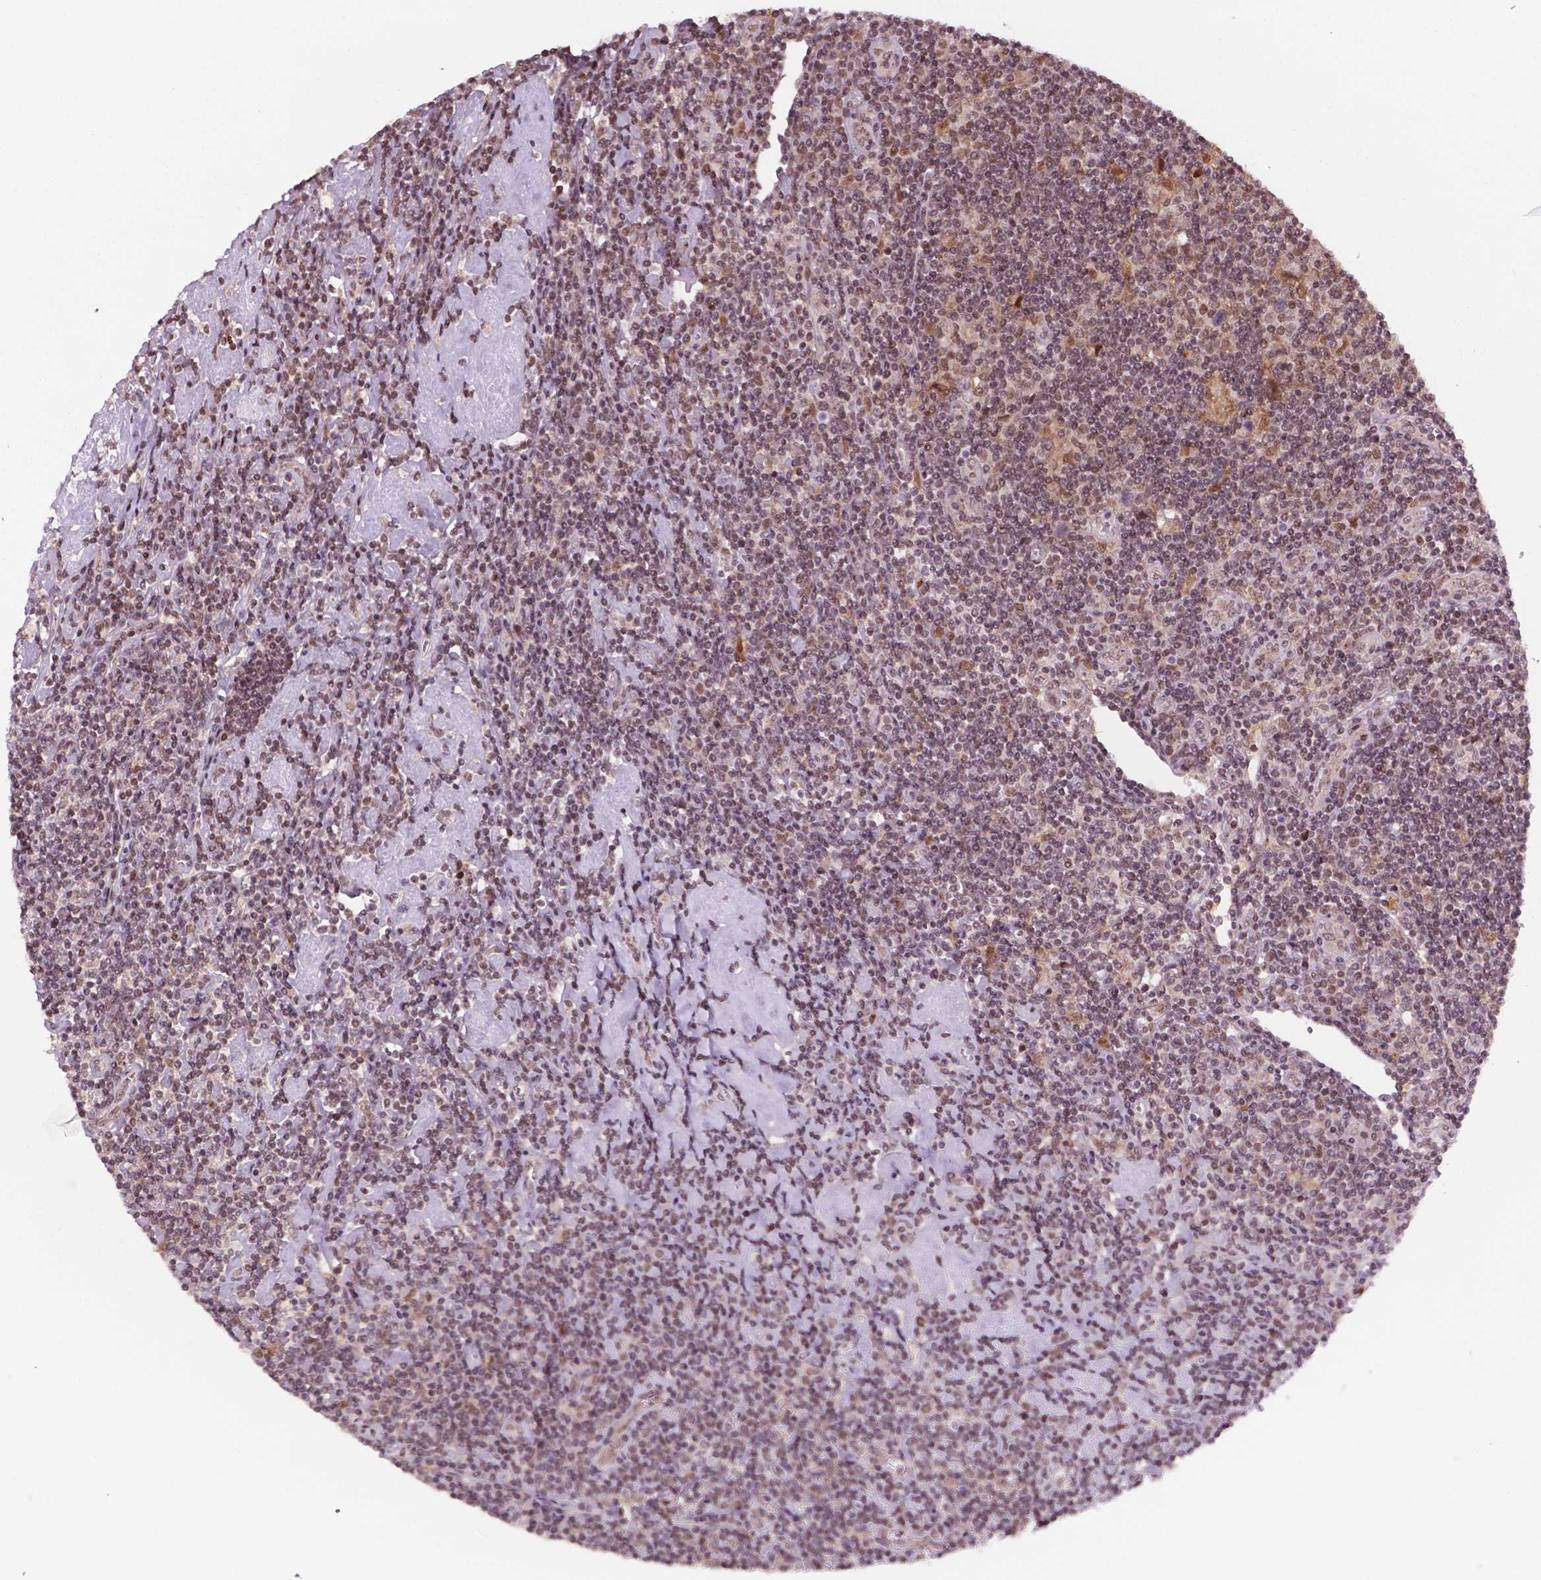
{"staining": {"intensity": "moderate", "quantity": ">75%", "location": "nuclear"}, "tissue": "lymphoma", "cell_type": "Tumor cells", "image_type": "cancer", "snomed": [{"axis": "morphology", "description": "Hodgkin's disease, NOS"}, {"axis": "topography", "description": "Lymph node"}], "caption": "Brown immunohistochemical staining in human Hodgkin's disease demonstrates moderate nuclear expression in approximately >75% of tumor cells.", "gene": "PER2", "patient": {"sex": "male", "age": 40}}